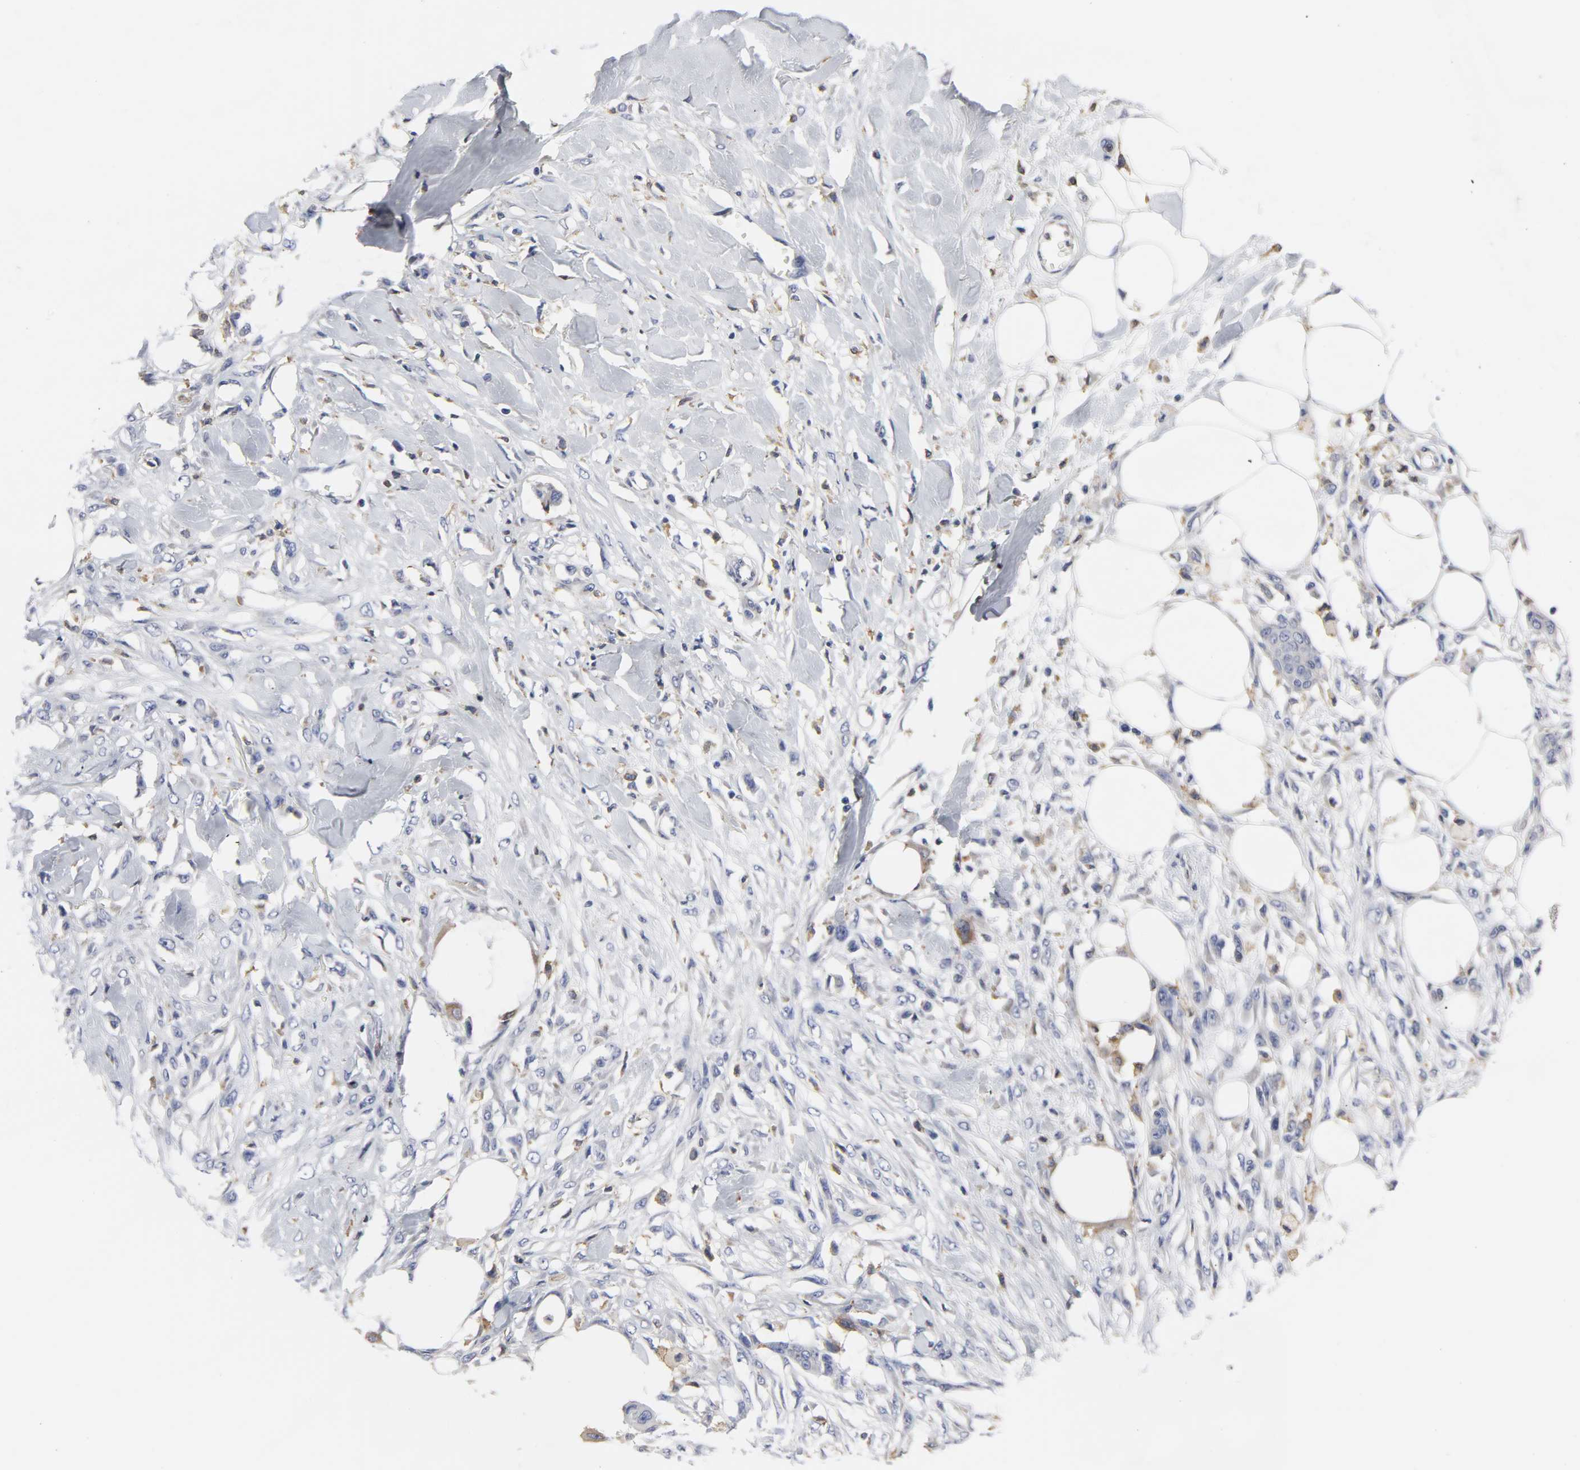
{"staining": {"intensity": "negative", "quantity": "none", "location": "none"}, "tissue": "skin cancer", "cell_type": "Tumor cells", "image_type": "cancer", "snomed": [{"axis": "morphology", "description": "Normal tissue, NOS"}, {"axis": "morphology", "description": "Squamous cell carcinoma, NOS"}, {"axis": "topography", "description": "Skin"}], "caption": "DAB (3,3'-diaminobenzidine) immunohistochemical staining of human skin squamous cell carcinoma exhibits no significant expression in tumor cells.", "gene": "HCK", "patient": {"sex": "female", "age": 59}}